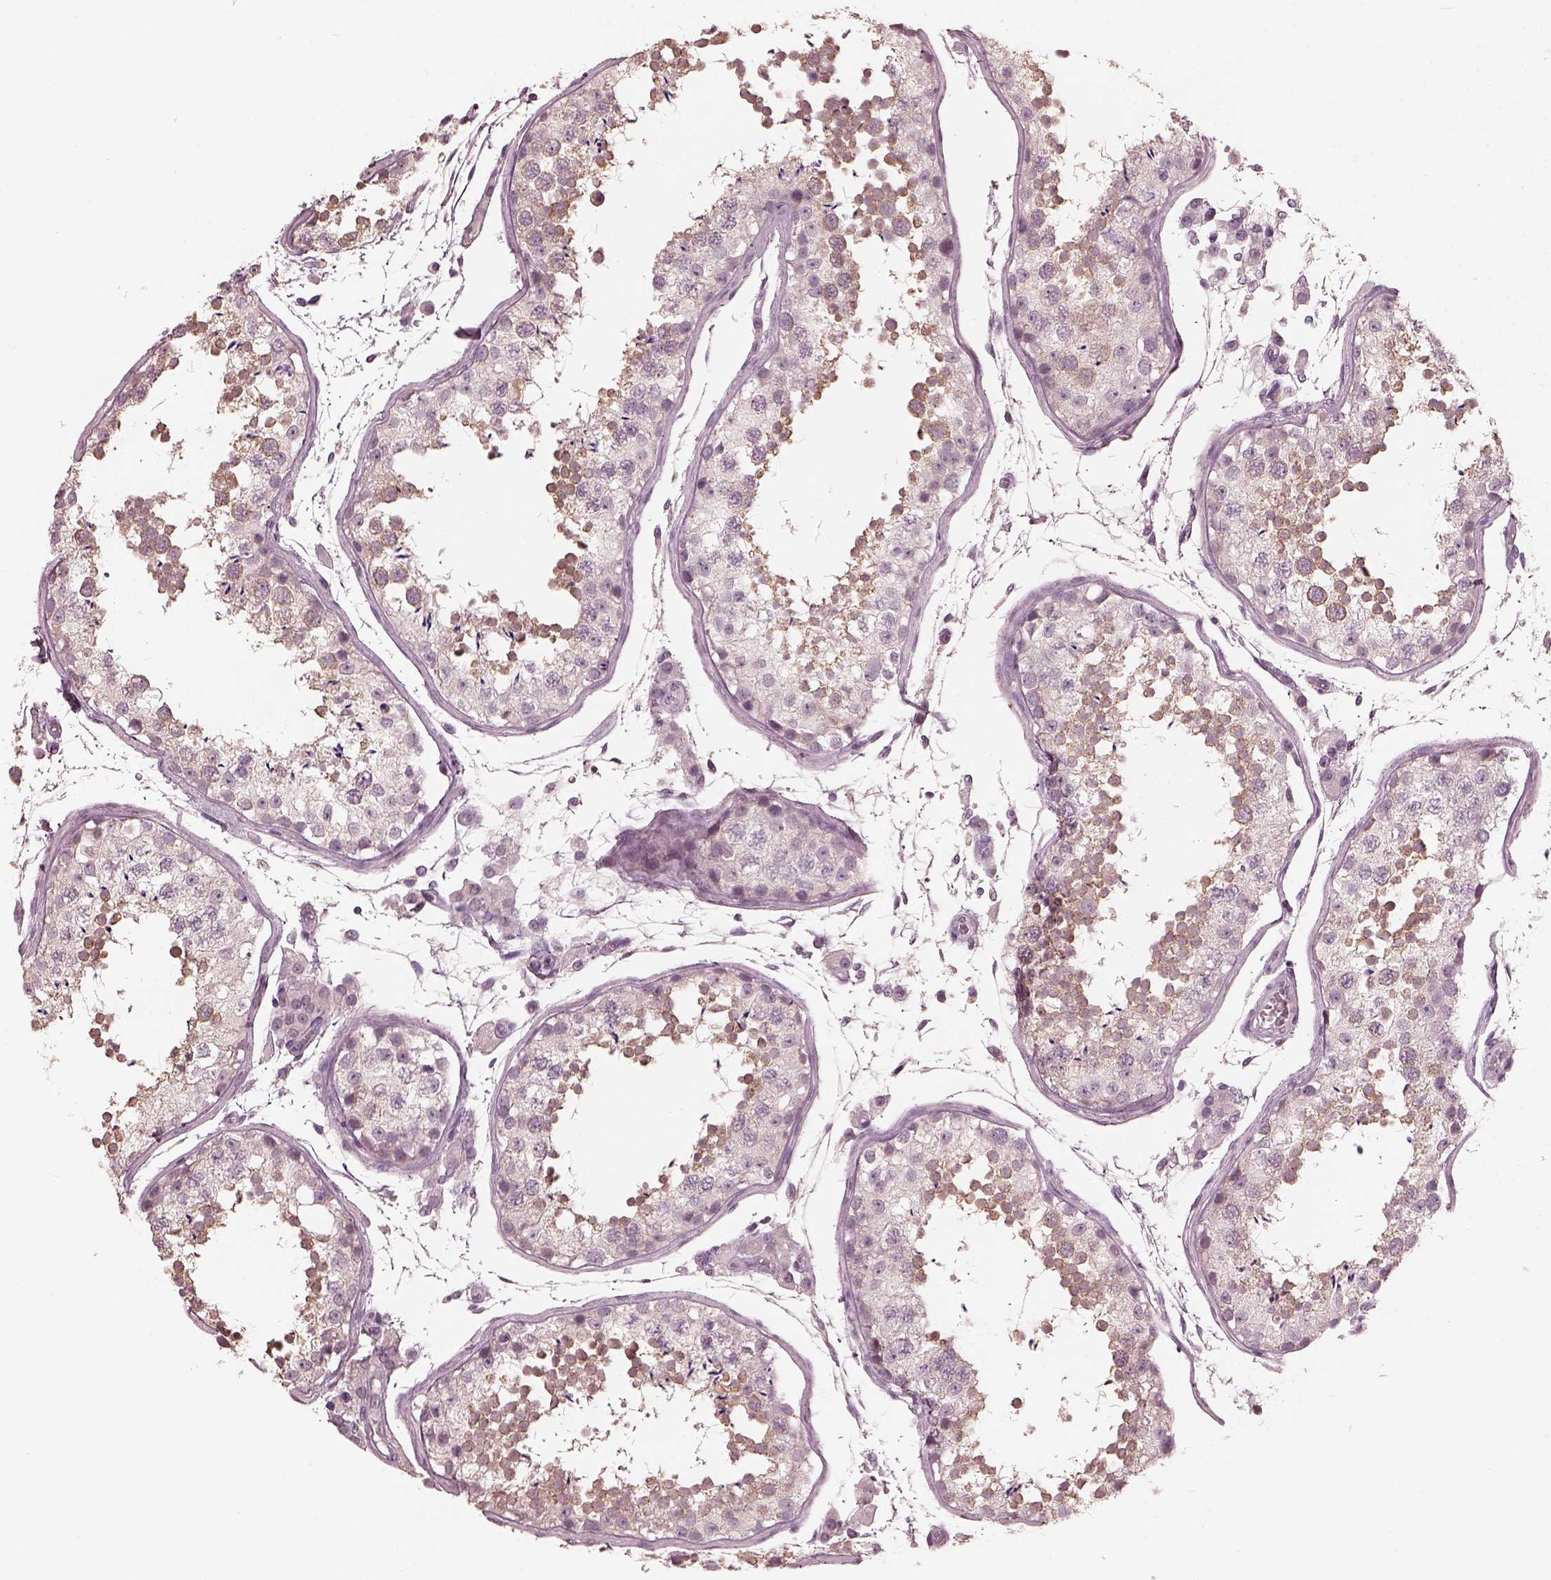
{"staining": {"intensity": "weak", "quantity": "25%-75%", "location": "cytoplasmic/membranous"}, "tissue": "testis", "cell_type": "Cells in seminiferous ducts", "image_type": "normal", "snomed": [{"axis": "morphology", "description": "Normal tissue, NOS"}, {"axis": "topography", "description": "Testis"}], "caption": "Benign testis reveals weak cytoplasmic/membranous expression in about 25%-75% of cells in seminiferous ducts (Stains: DAB (3,3'-diaminobenzidine) in brown, nuclei in blue, Microscopy: brightfield microscopy at high magnification)..", "gene": "OPTC", "patient": {"sex": "male", "age": 29}}